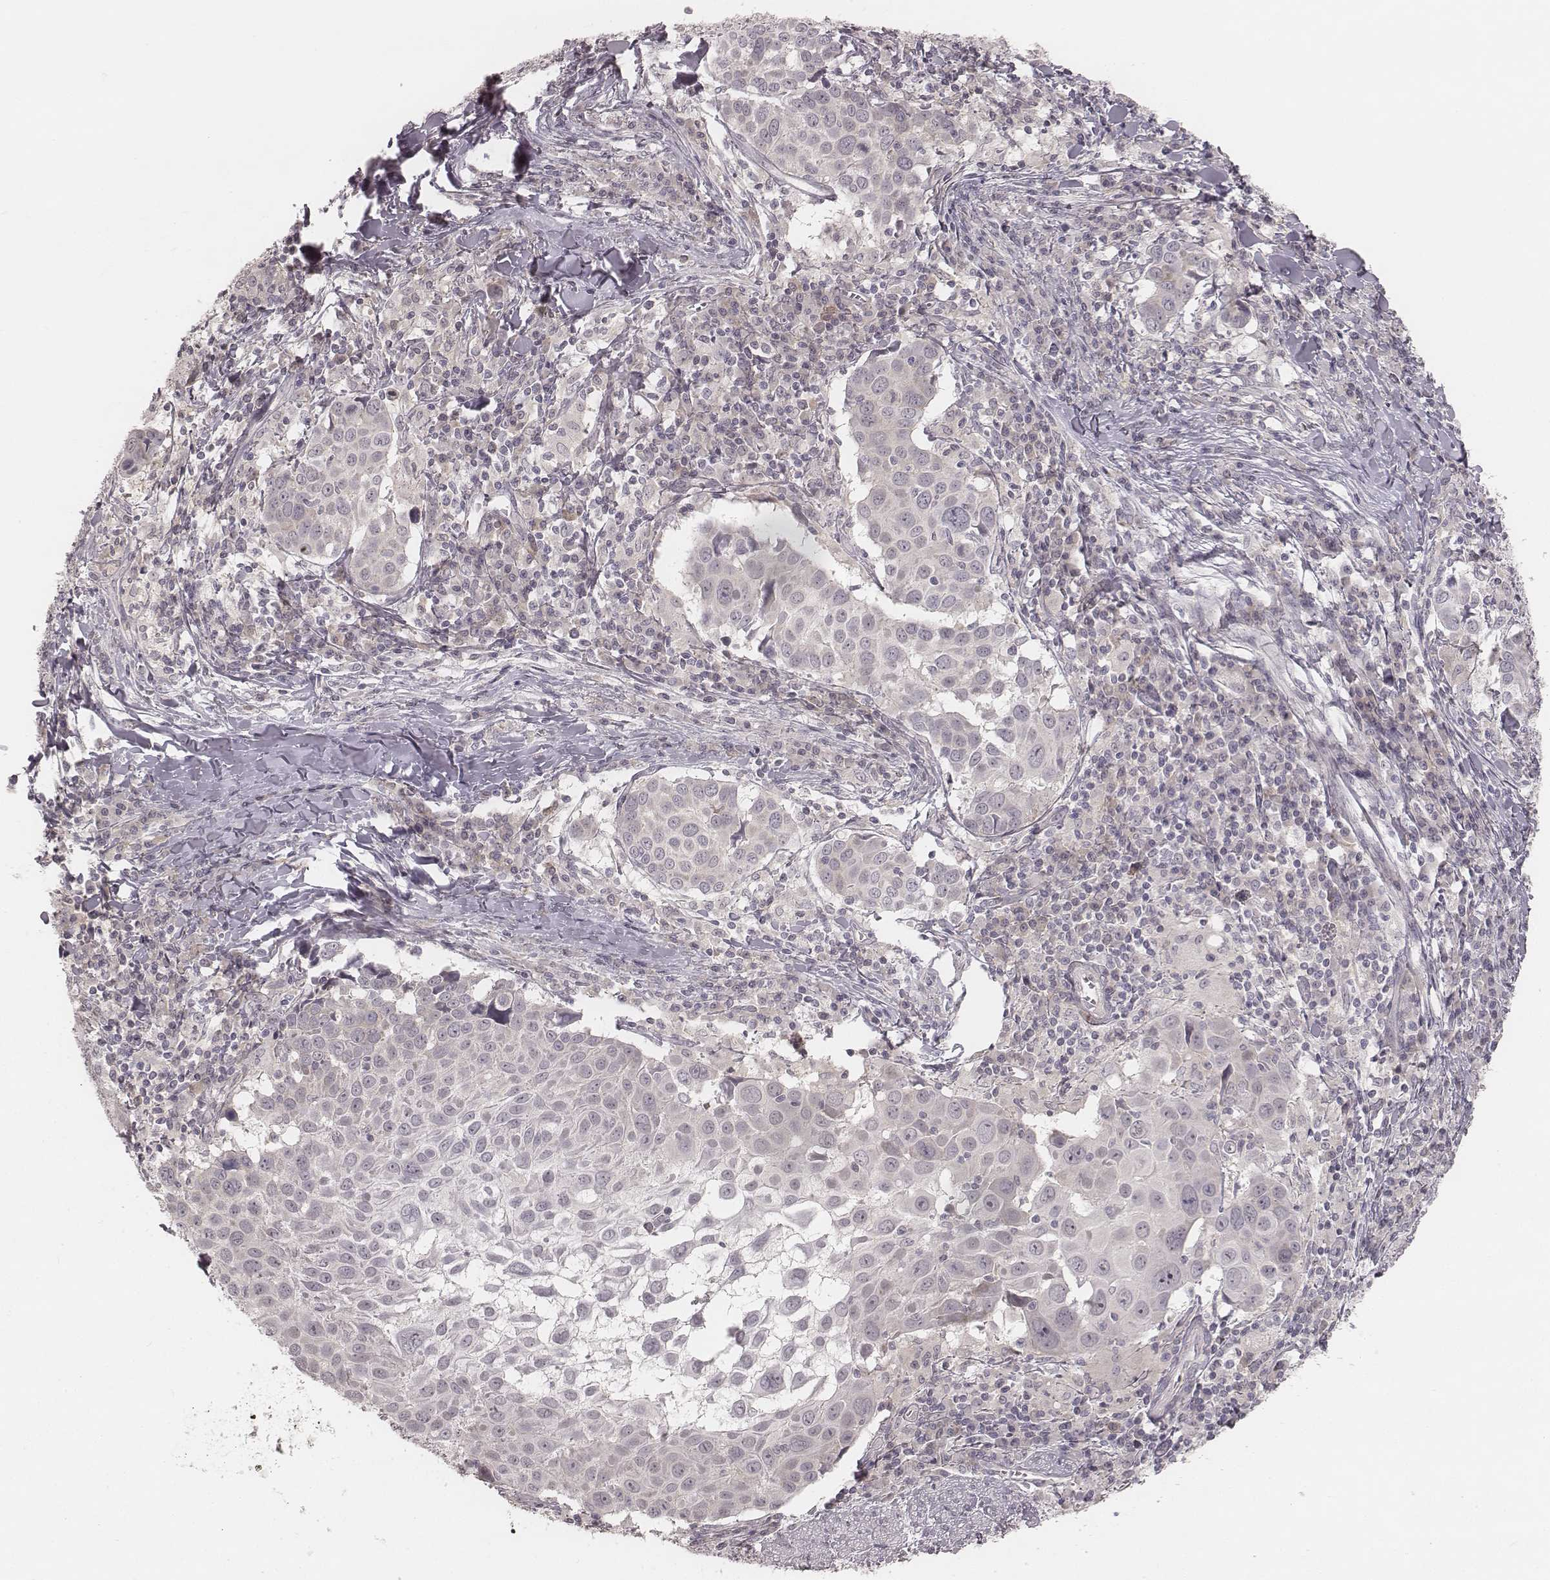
{"staining": {"intensity": "negative", "quantity": "none", "location": "none"}, "tissue": "lung cancer", "cell_type": "Tumor cells", "image_type": "cancer", "snomed": [{"axis": "morphology", "description": "Squamous cell carcinoma, NOS"}, {"axis": "topography", "description": "Lung"}], "caption": "An immunohistochemistry (IHC) histopathology image of lung cancer (squamous cell carcinoma) is shown. There is no staining in tumor cells of lung cancer (squamous cell carcinoma).", "gene": "ACACB", "patient": {"sex": "male", "age": 57}}